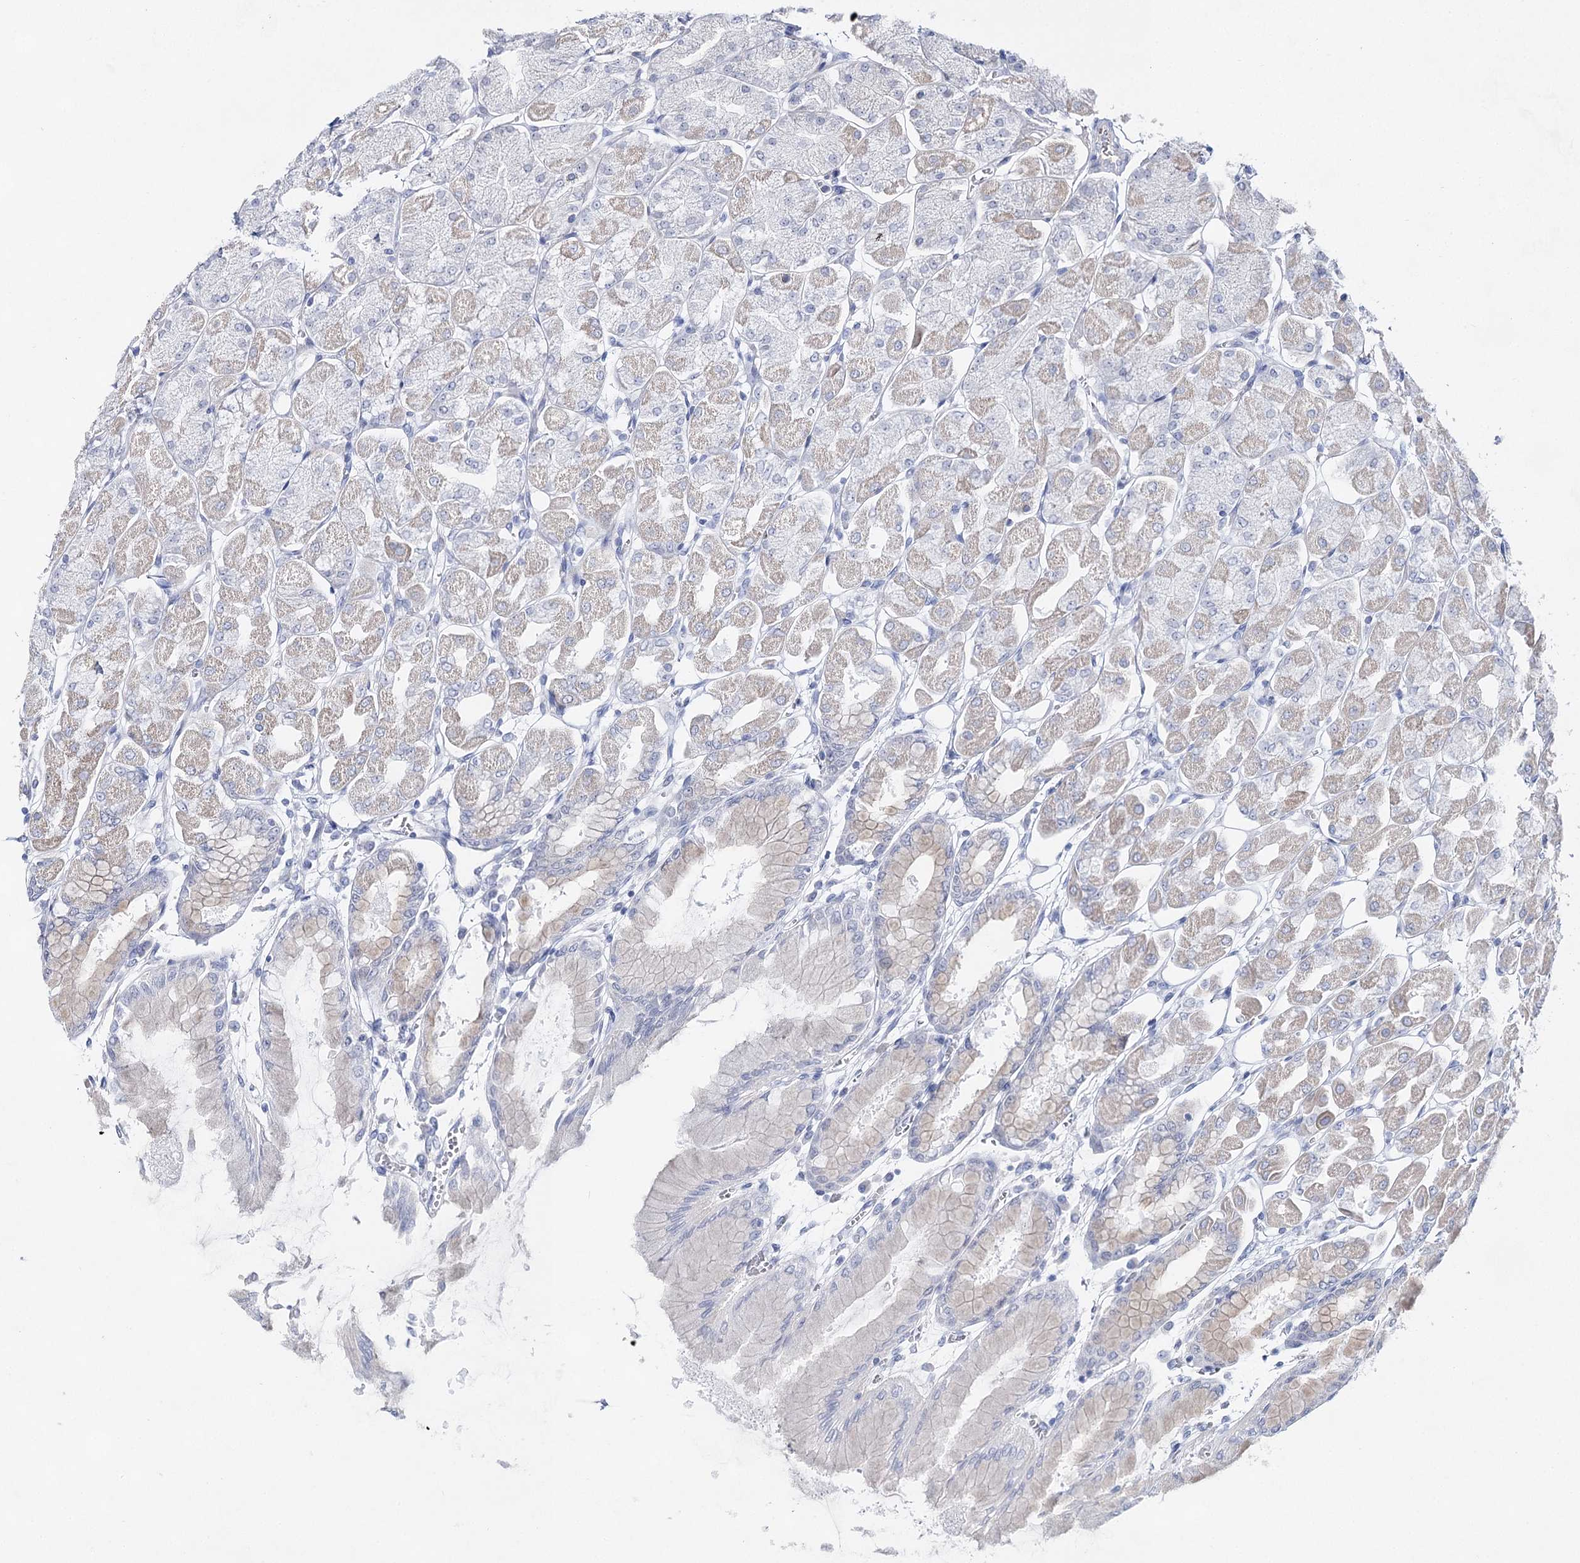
{"staining": {"intensity": "moderate", "quantity": "<25%", "location": "cytoplasmic/membranous"}, "tissue": "stomach", "cell_type": "Glandular cells", "image_type": "normal", "snomed": [{"axis": "morphology", "description": "Normal tissue, NOS"}, {"axis": "topography", "description": "Stomach, upper"}], "caption": "Glandular cells show moderate cytoplasmic/membranous staining in about <25% of cells in unremarkable stomach.", "gene": "BPHL", "patient": {"sex": "female", "age": 56}}